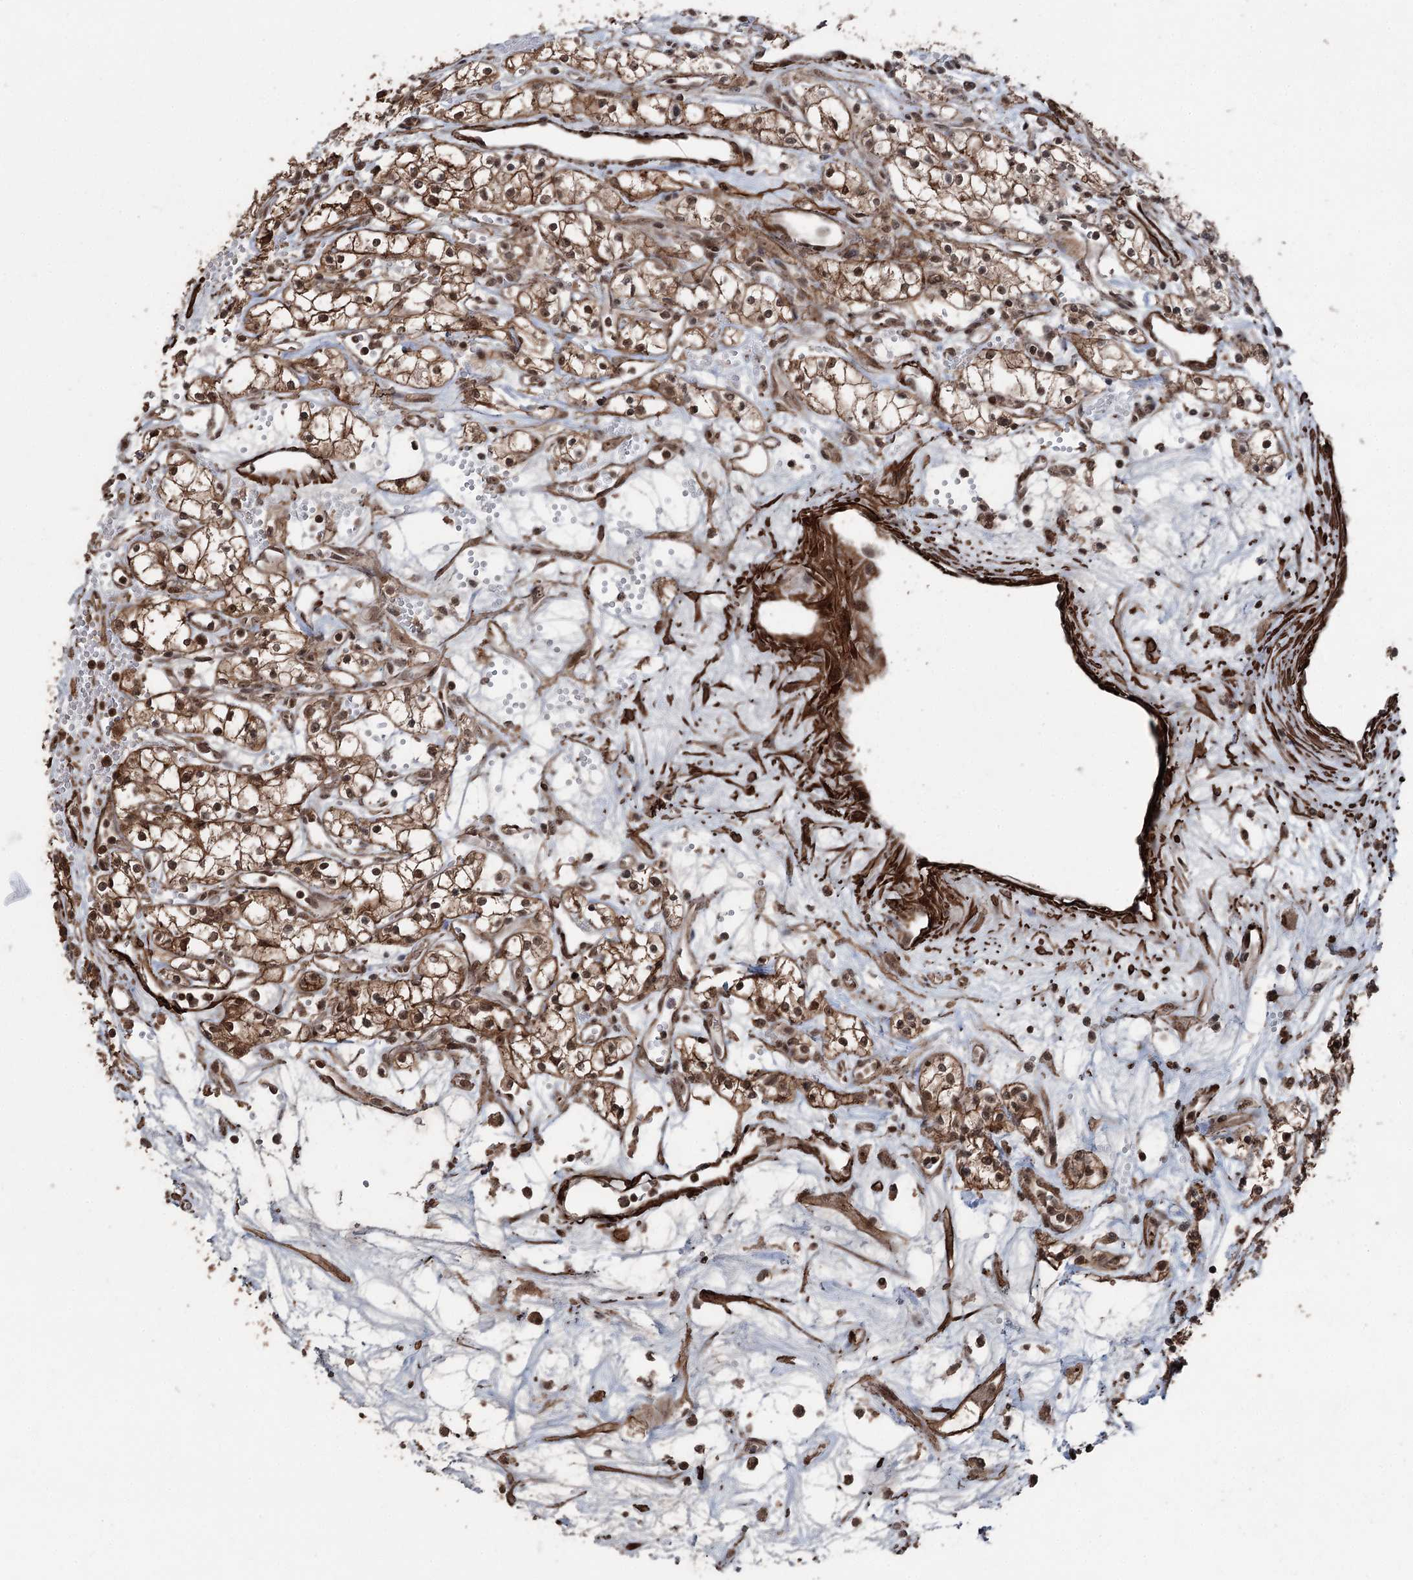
{"staining": {"intensity": "moderate", "quantity": ">75%", "location": "cytoplasmic/membranous,nuclear"}, "tissue": "renal cancer", "cell_type": "Tumor cells", "image_type": "cancer", "snomed": [{"axis": "morphology", "description": "Adenocarcinoma, NOS"}, {"axis": "topography", "description": "Kidney"}], "caption": "The image reveals a brown stain indicating the presence of a protein in the cytoplasmic/membranous and nuclear of tumor cells in renal cancer. The staining is performed using DAB (3,3'-diaminobenzidine) brown chromogen to label protein expression. The nuclei are counter-stained blue using hematoxylin.", "gene": "CCDC82", "patient": {"sex": "male", "age": 59}}